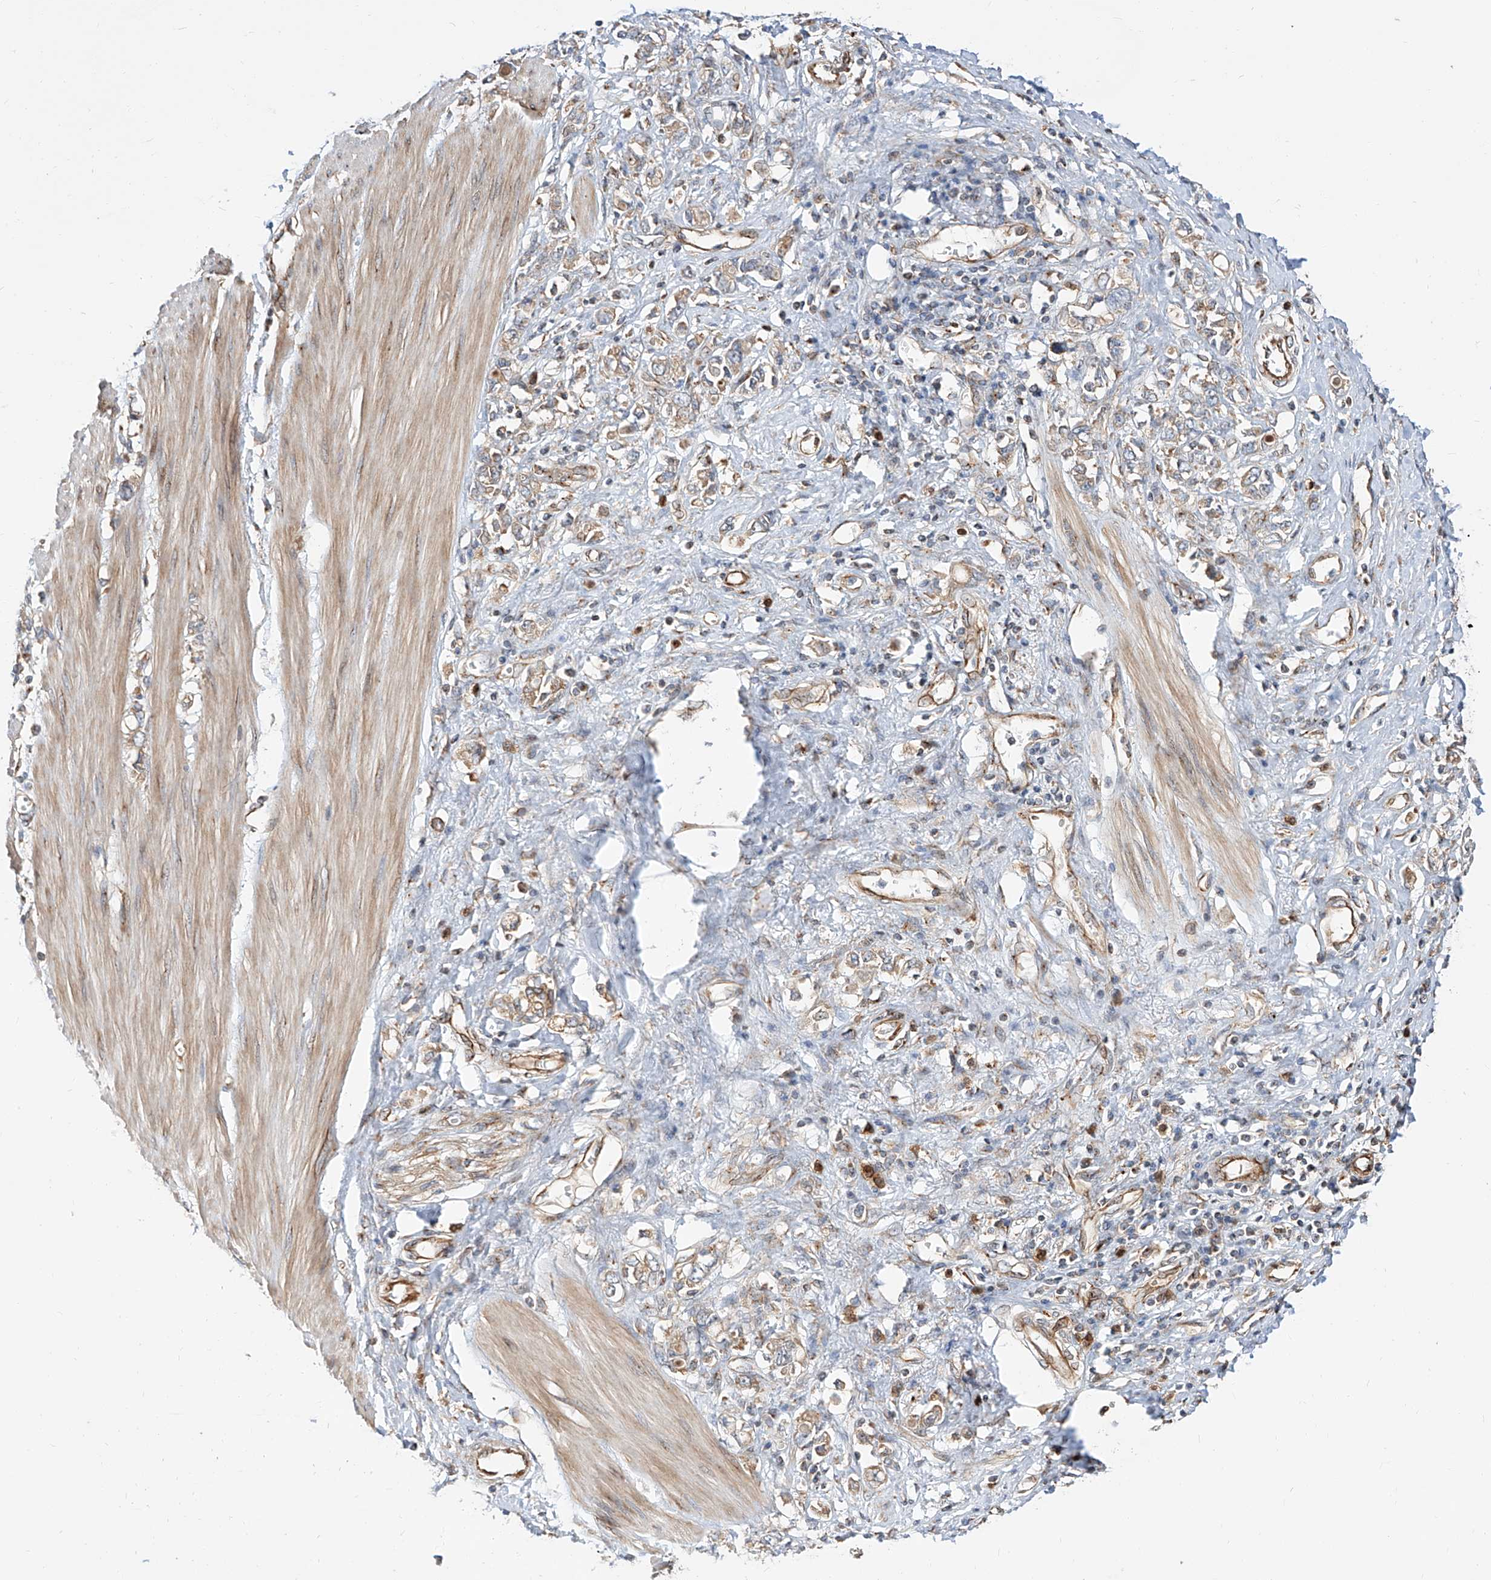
{"staining": {"intensity": "weak", "quantity": "25%-75%", "location": "cytoplasmic/membranous"}, "tissue": "stomach cancer", "cell_type": "Tumor cells", "image_type": "cancer", "snomed": [{"axis": "morphology", "description": "Adenocarcinoma, NOS"}, {"axis": "topography", "description": "Stomach"}], "caption": "High-magnification brightfield microscopy of stomach cancer (adenocarcinoma) stained with DAB (brown) and counterstained with hematoxylin (blue). tumor cells exhibit weak cytoplasmic/membranous staining is seen in approximately25%-75% of cells. The staining was performed using DAB (3,3'-diaminobenzidine) to visualize the protein expression in brown, while the nuclei were stained in blue with hematoxylin (Magnification: 20x).", "gene": "ISCA2", "patient": {"sex": "female", "age": 76}}